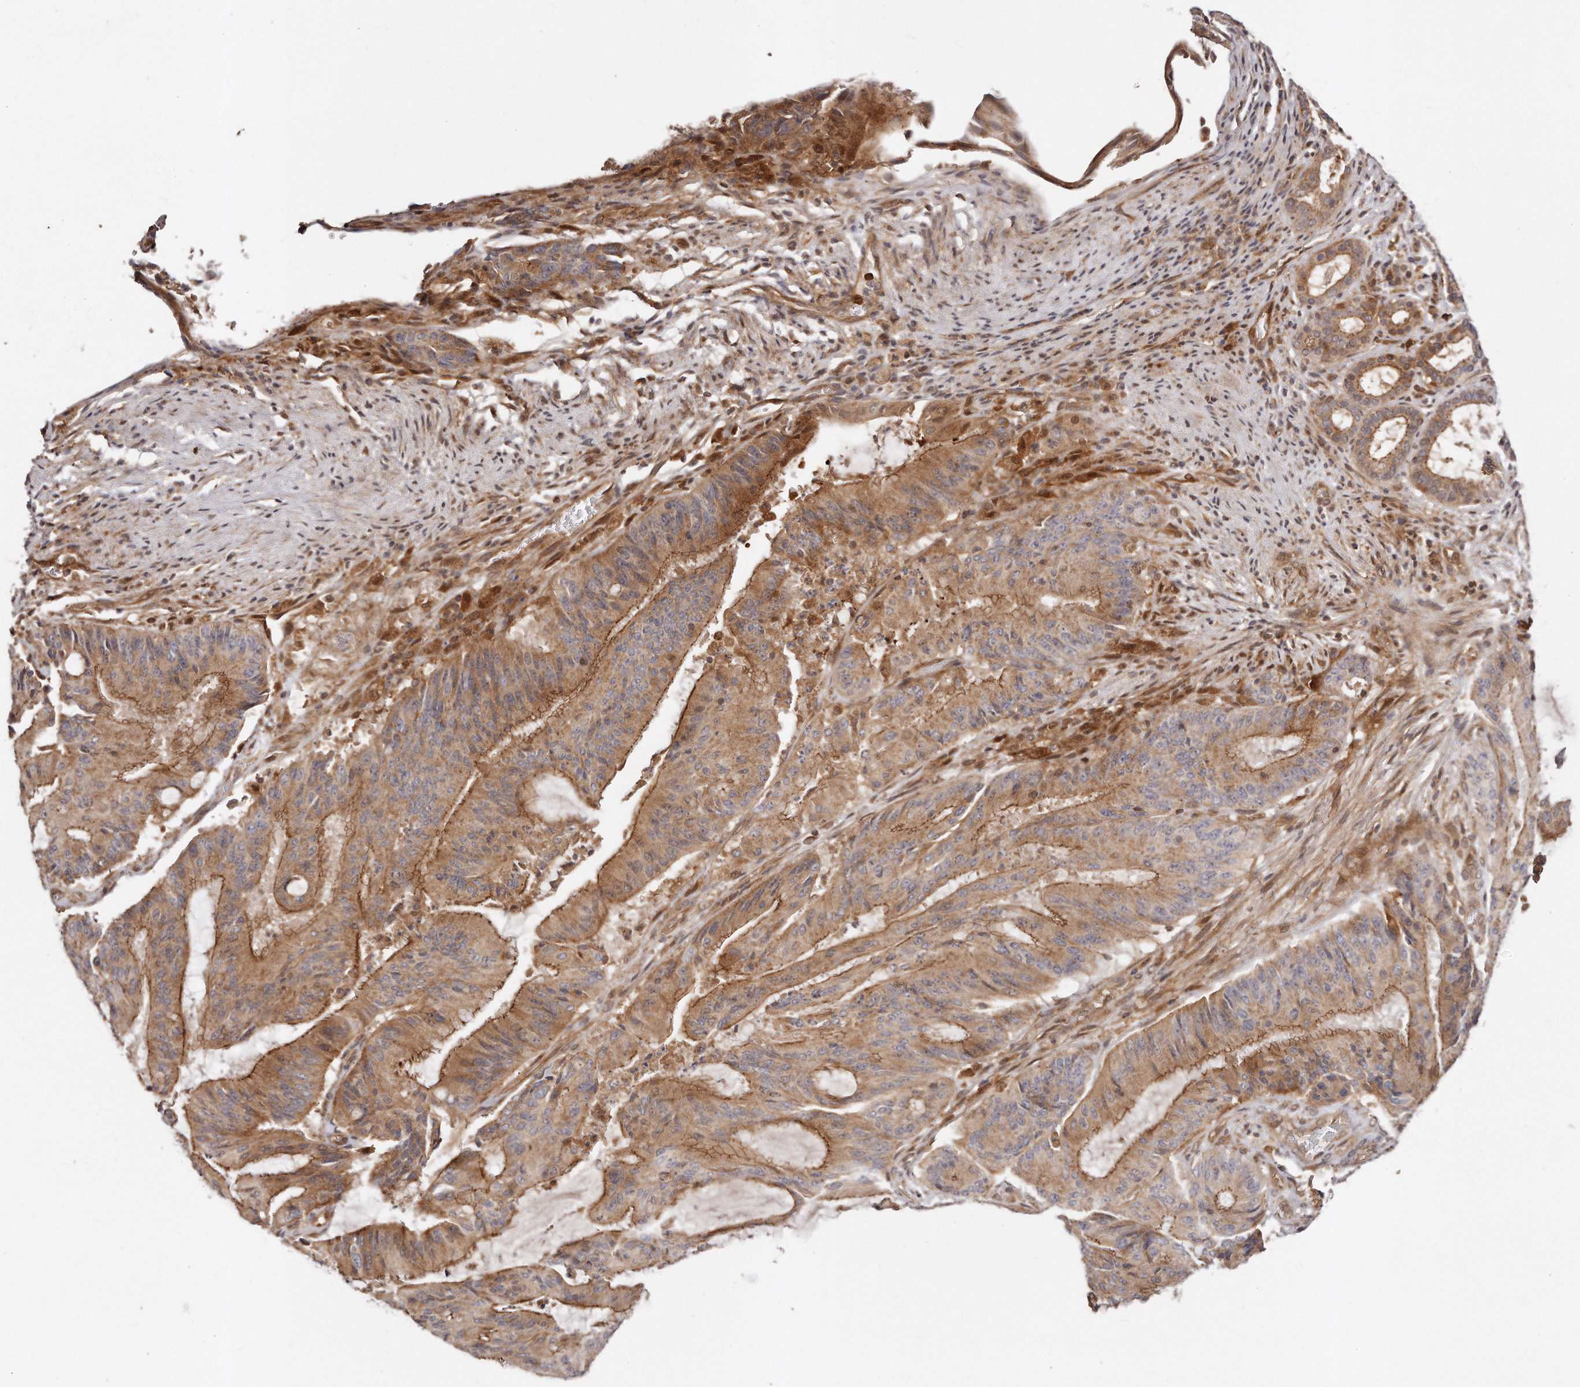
{"staining": {"intensity": "moderate", "quantity": ">75%", "location": "cytoplasmic/membranous"}, "tissue": "liver cancer", "cell_type": "Tumor cells", "image_type": "cancer", "snomed": [{"axis": "morphology", "description": "Normal tissue, NOS"}, {"axis": "morphology", "description": "Cholangiocarcinoma"}, {"axis": "topography", "description": "Liver"}, {"axis": "topography", "description": "Peripheral nerve tissue"}], "caption": "The micrograph displays immunohistochemical staining of liver cancer (cholangiocarcinoma). There is moderate cytoplasmic/membranous staining is seen in about >75% of tumor cells.", "gene": "GBP4", "patient": {"sex": "female", "age": 73}}